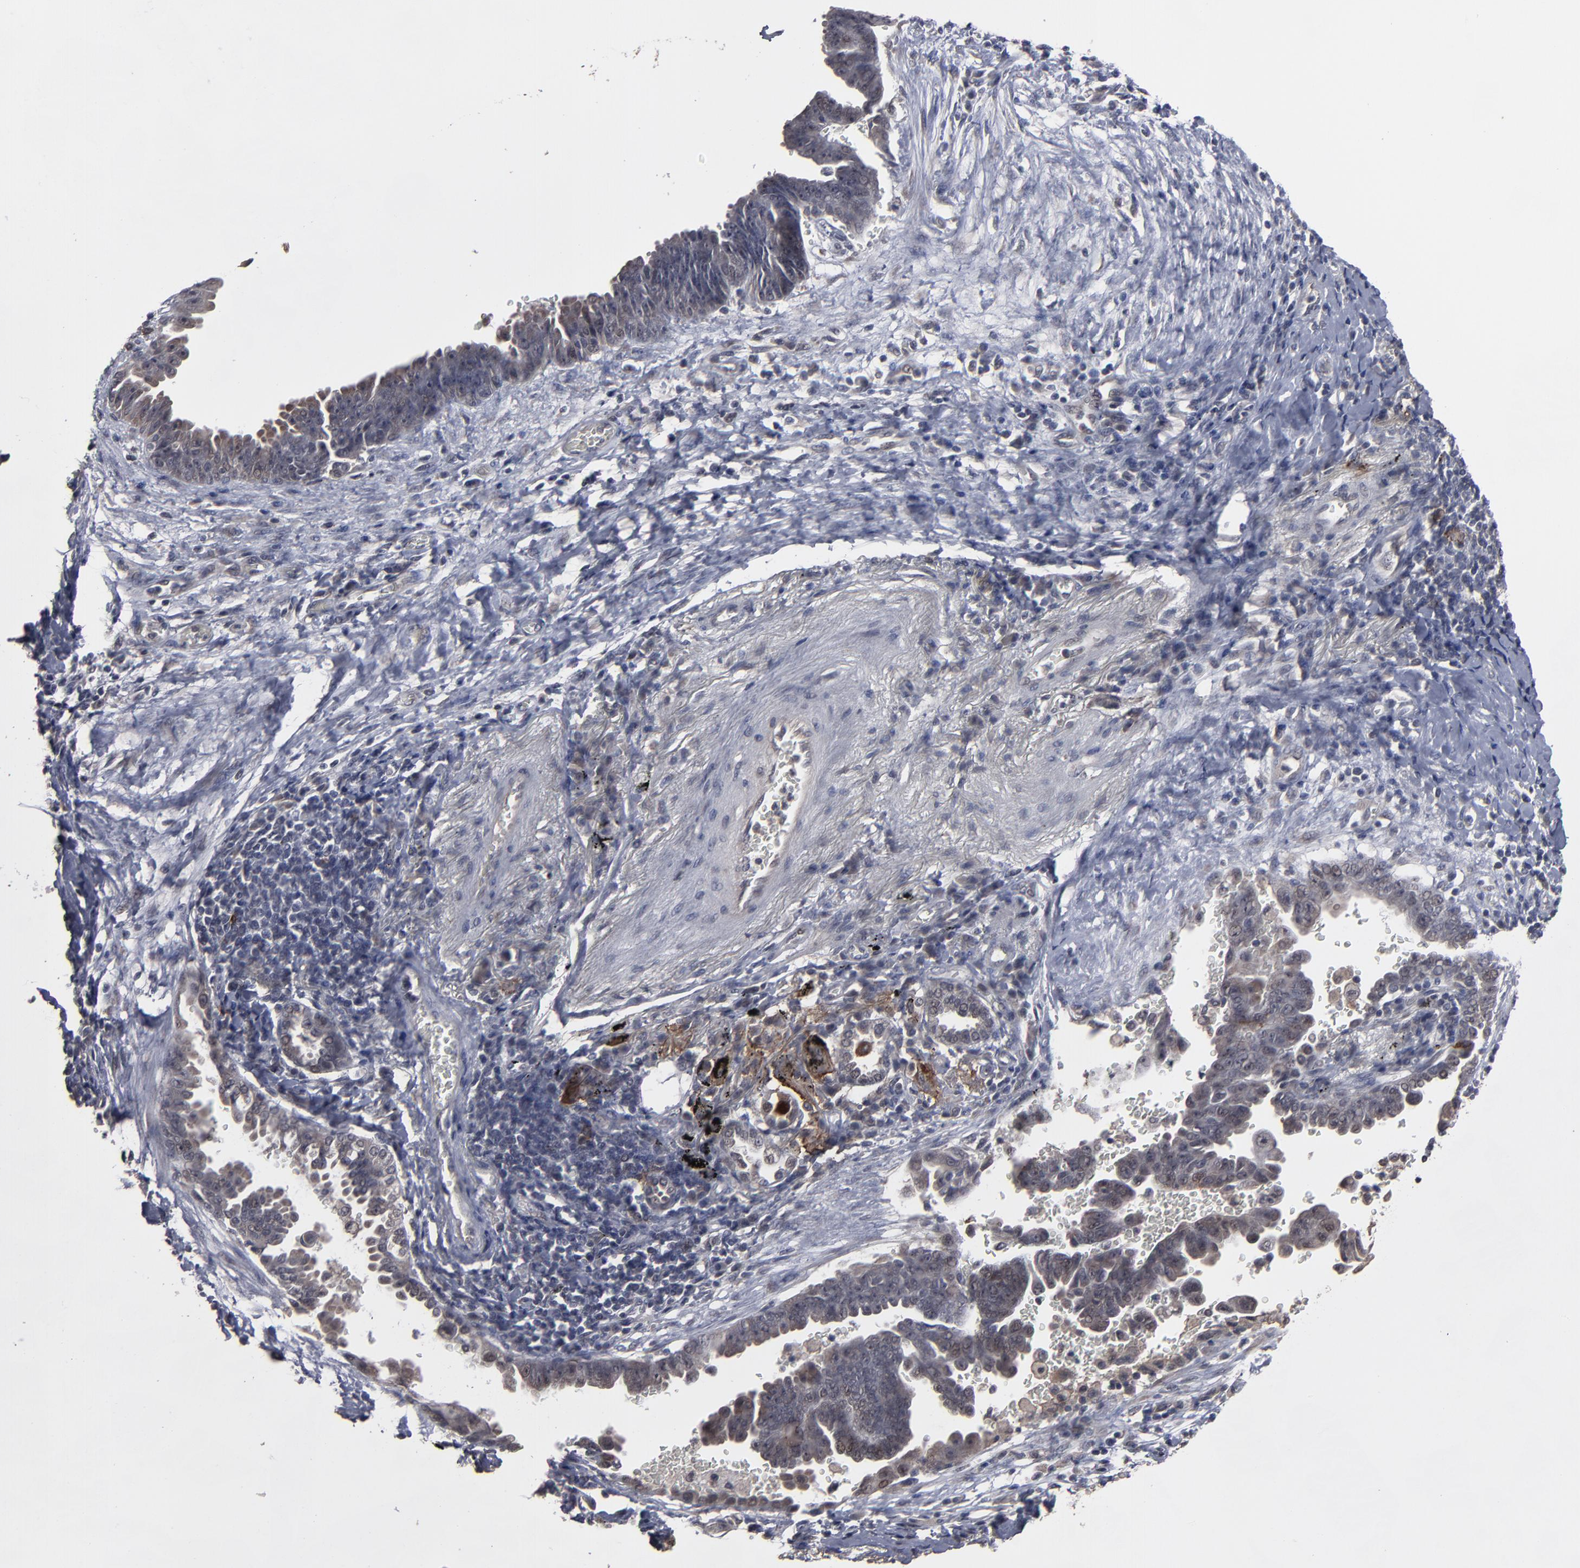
{"staining": {"intensity": "weak", "quantity": "25%-75%", "location": "cytoplasmic/membranous,nuclear"}, "tissue": "lung cancer", "cell_type": "Tumor cells", "image_type": "cancer", "snomed": [{"axis": "morphology", "description": "Adenocarcinoma, NOS"}, {"axis": "topography", "description": "Lung"}], "caption": "This is a histology image of immunohistochemistry (IHC) staining of lung cancer (adenocarcinoma), which shows weak staining in the cytoplasmic/membranous and nuclear of tumor cells.", "gene": "SLC22A17", "patient": {"sex": "female", "age": 64}}